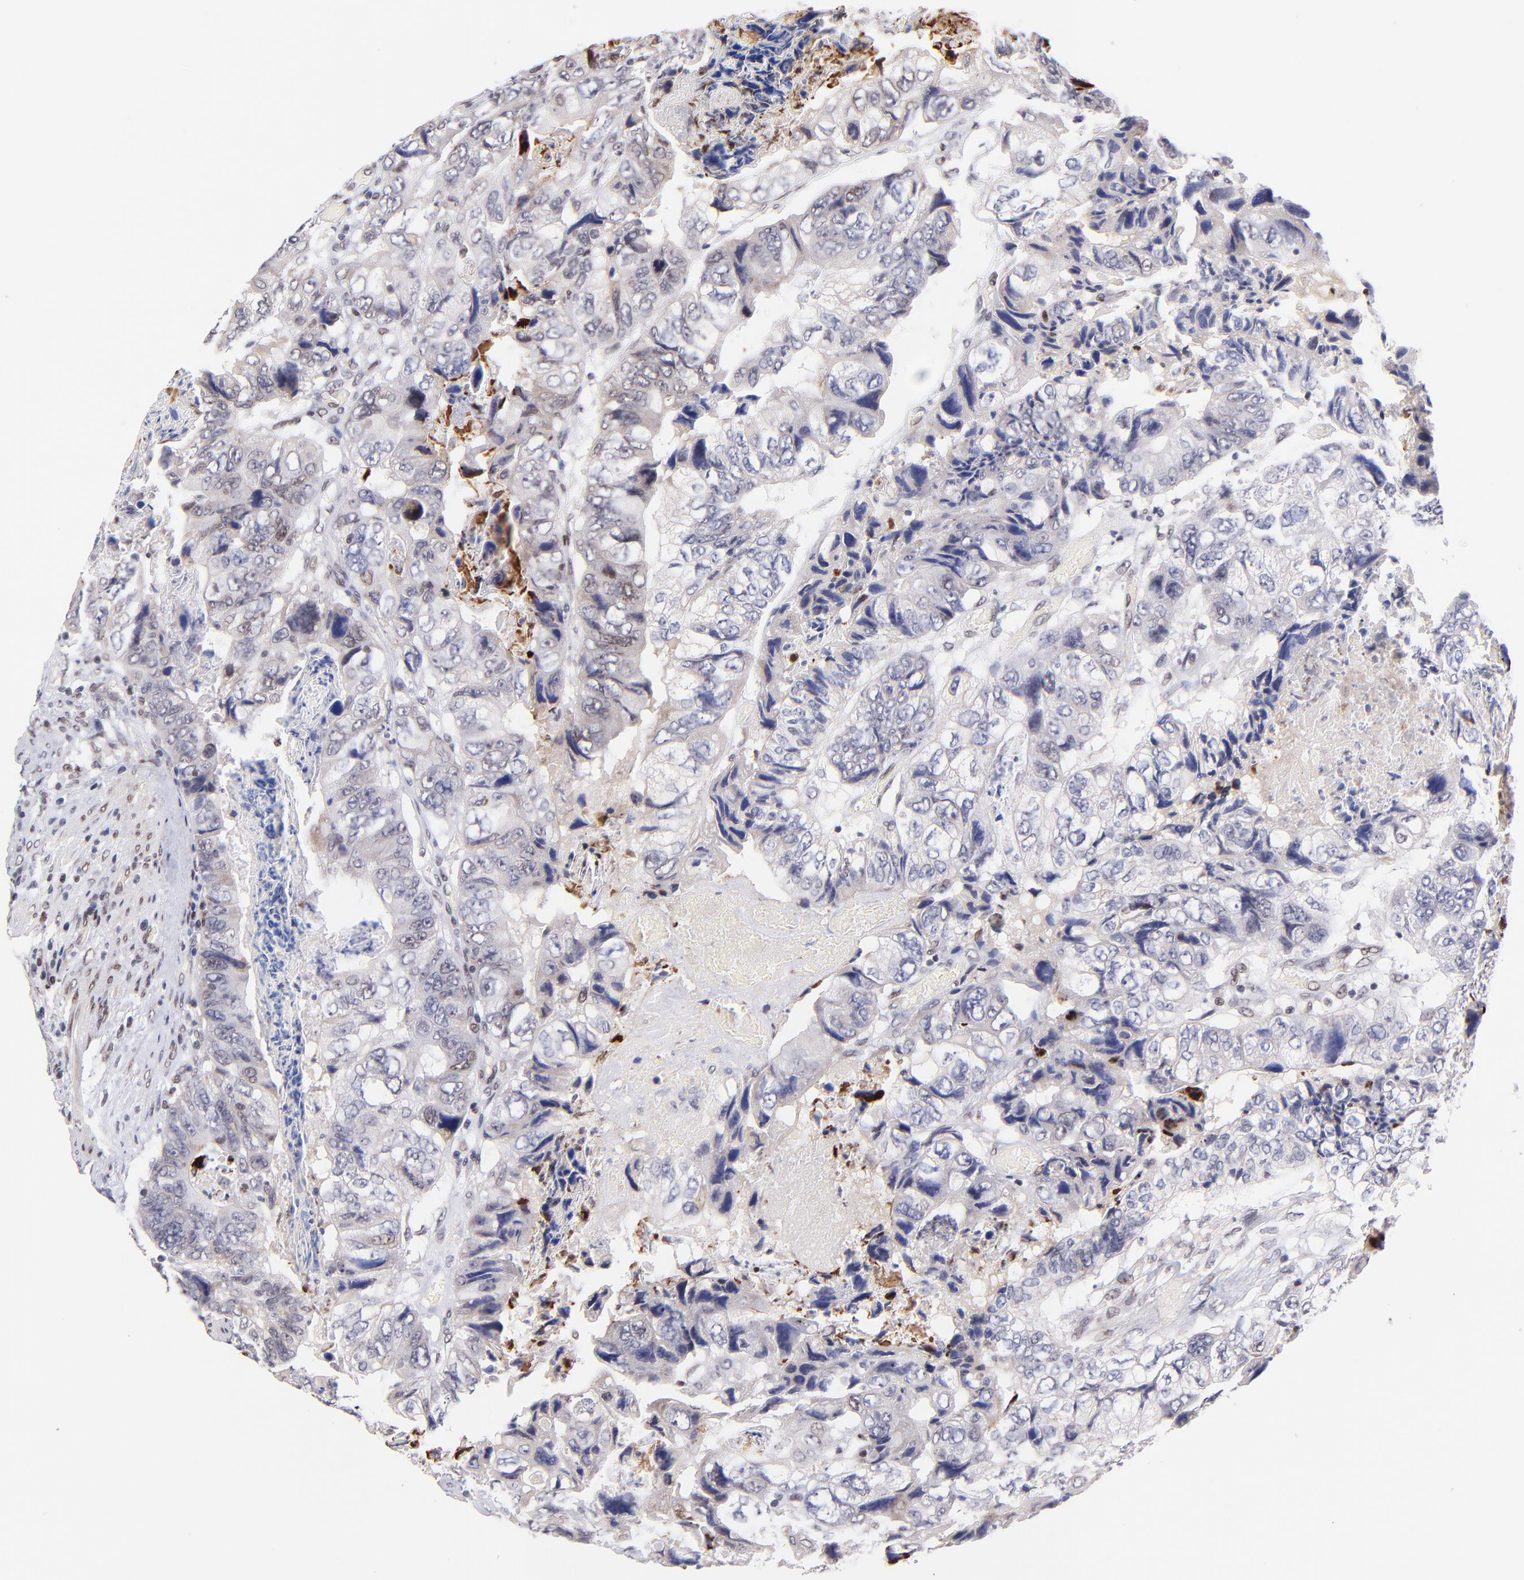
{"staining": {"intensity": "weak", "quantity": "25%-75%", "location": "nuclear"}, "tissue": "colorectal cancer", "cell_type": "Tumor cells", "image_type": "cancer", "snomed": [{"axis": "morphology", "description": "Adenocarcinoma, NOS"}, {"axis": "topography", "description": "Rectum"}], "caption": "This is an image of immunohistochemistry staining of colorectal cancer (adenocarcinoma), which shows weak staining in the nuclear of tumor cells.", "gene": "MIDEAS", "patient": {"sex": "female", "age": 82}}